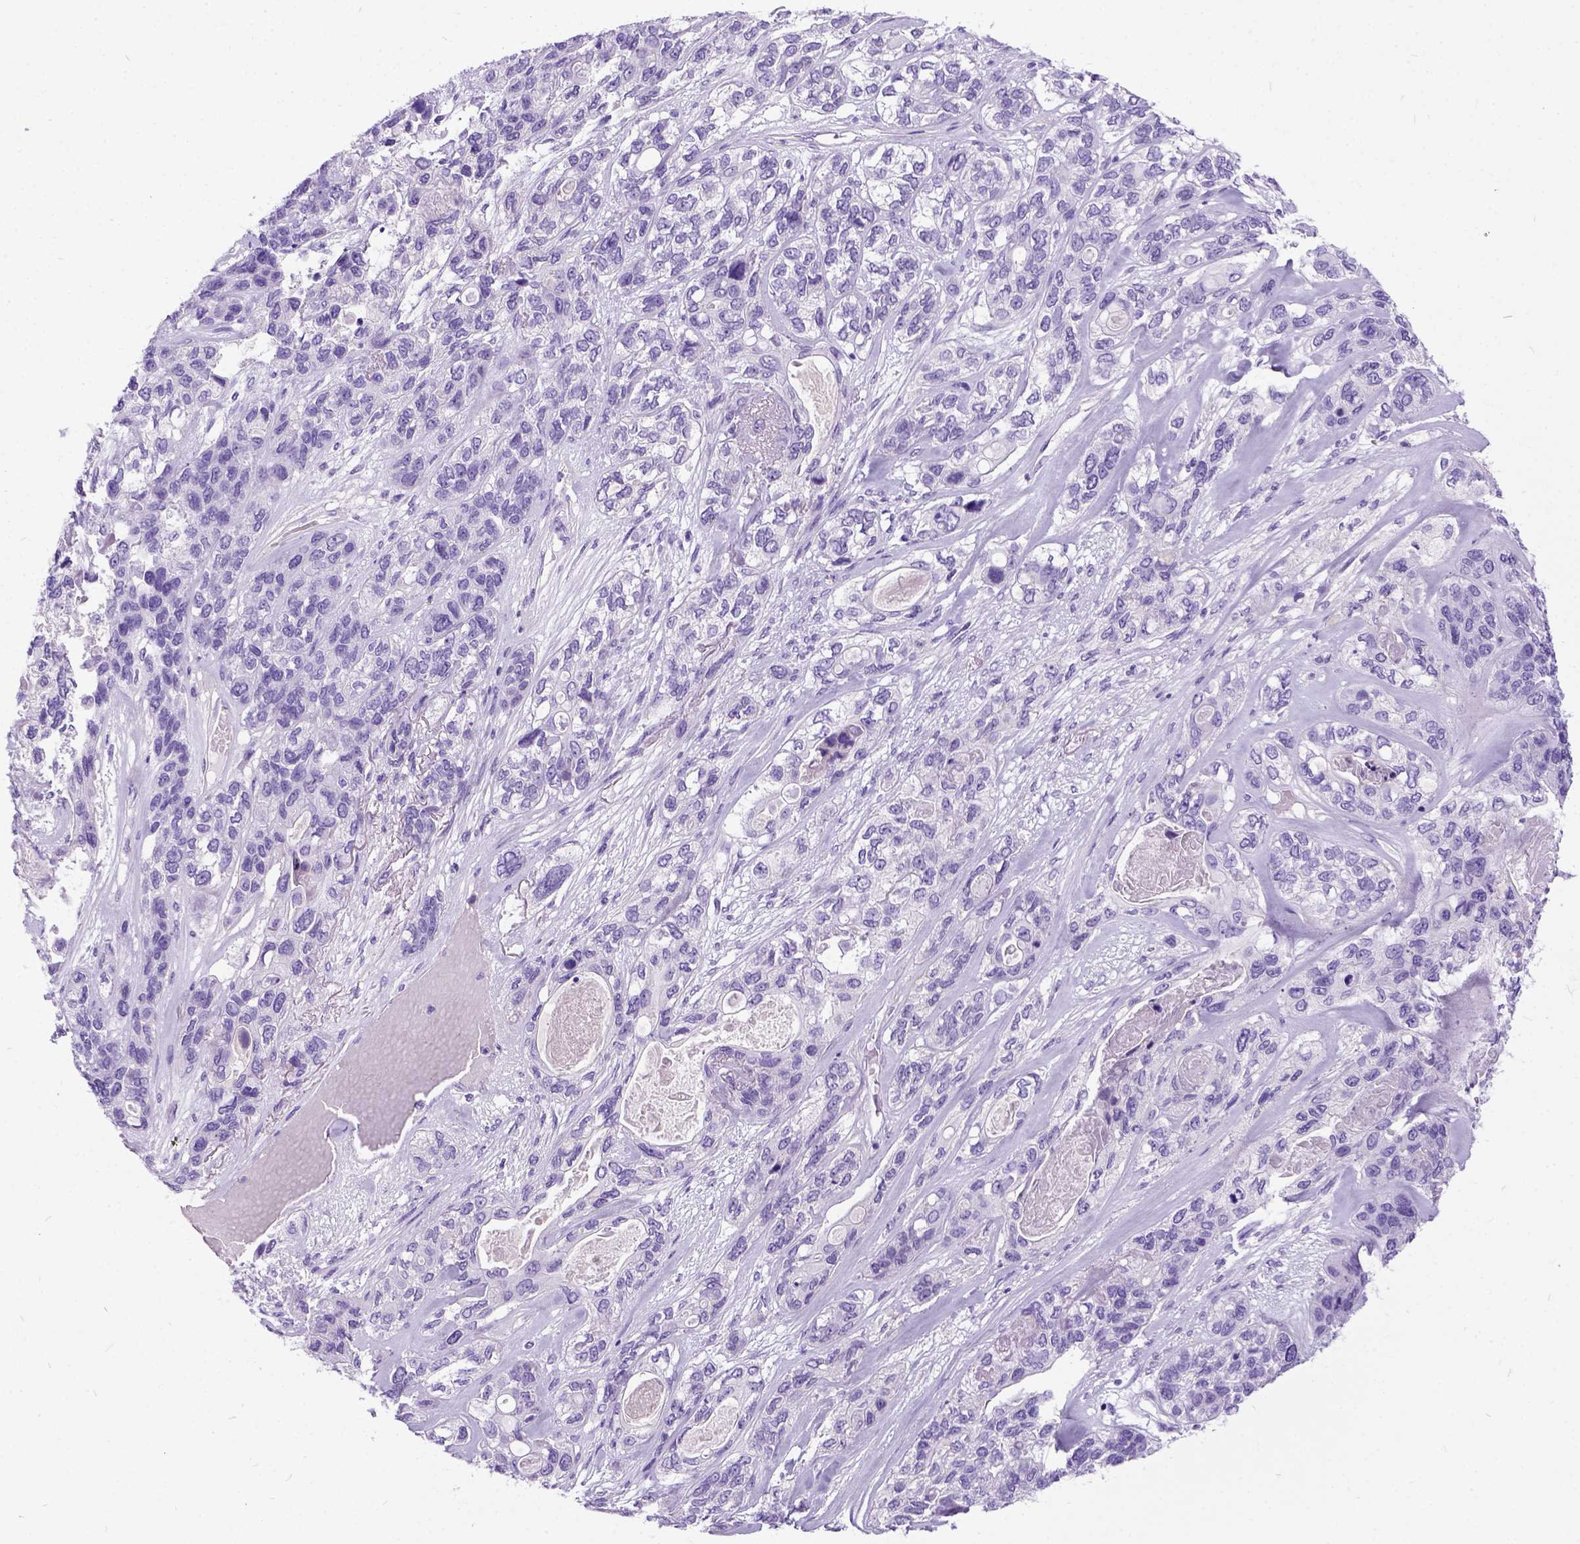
{"staining": {"intensity": "negative", "quantity": "none", "location": "none"}, "tissue": "lung cancer", "cell_type": "Tumor cells", "image_type": "cancer", "snomed": [{"axis": "morphology", "description": "Squamous cell carcinoma, NOS"}, {"axis": "topography", "description": "Lung"}], "caption": "High magnification brightfield microscopy of lung squamous cell carcinoma stained with DAB (3,3'-diaminobenzidine) (brown) and counterstained with hematoxylin (blue): tumor cells show no significant staining.", "gene": "IGF2", "patient": {"sex": "female", "age": 70}}